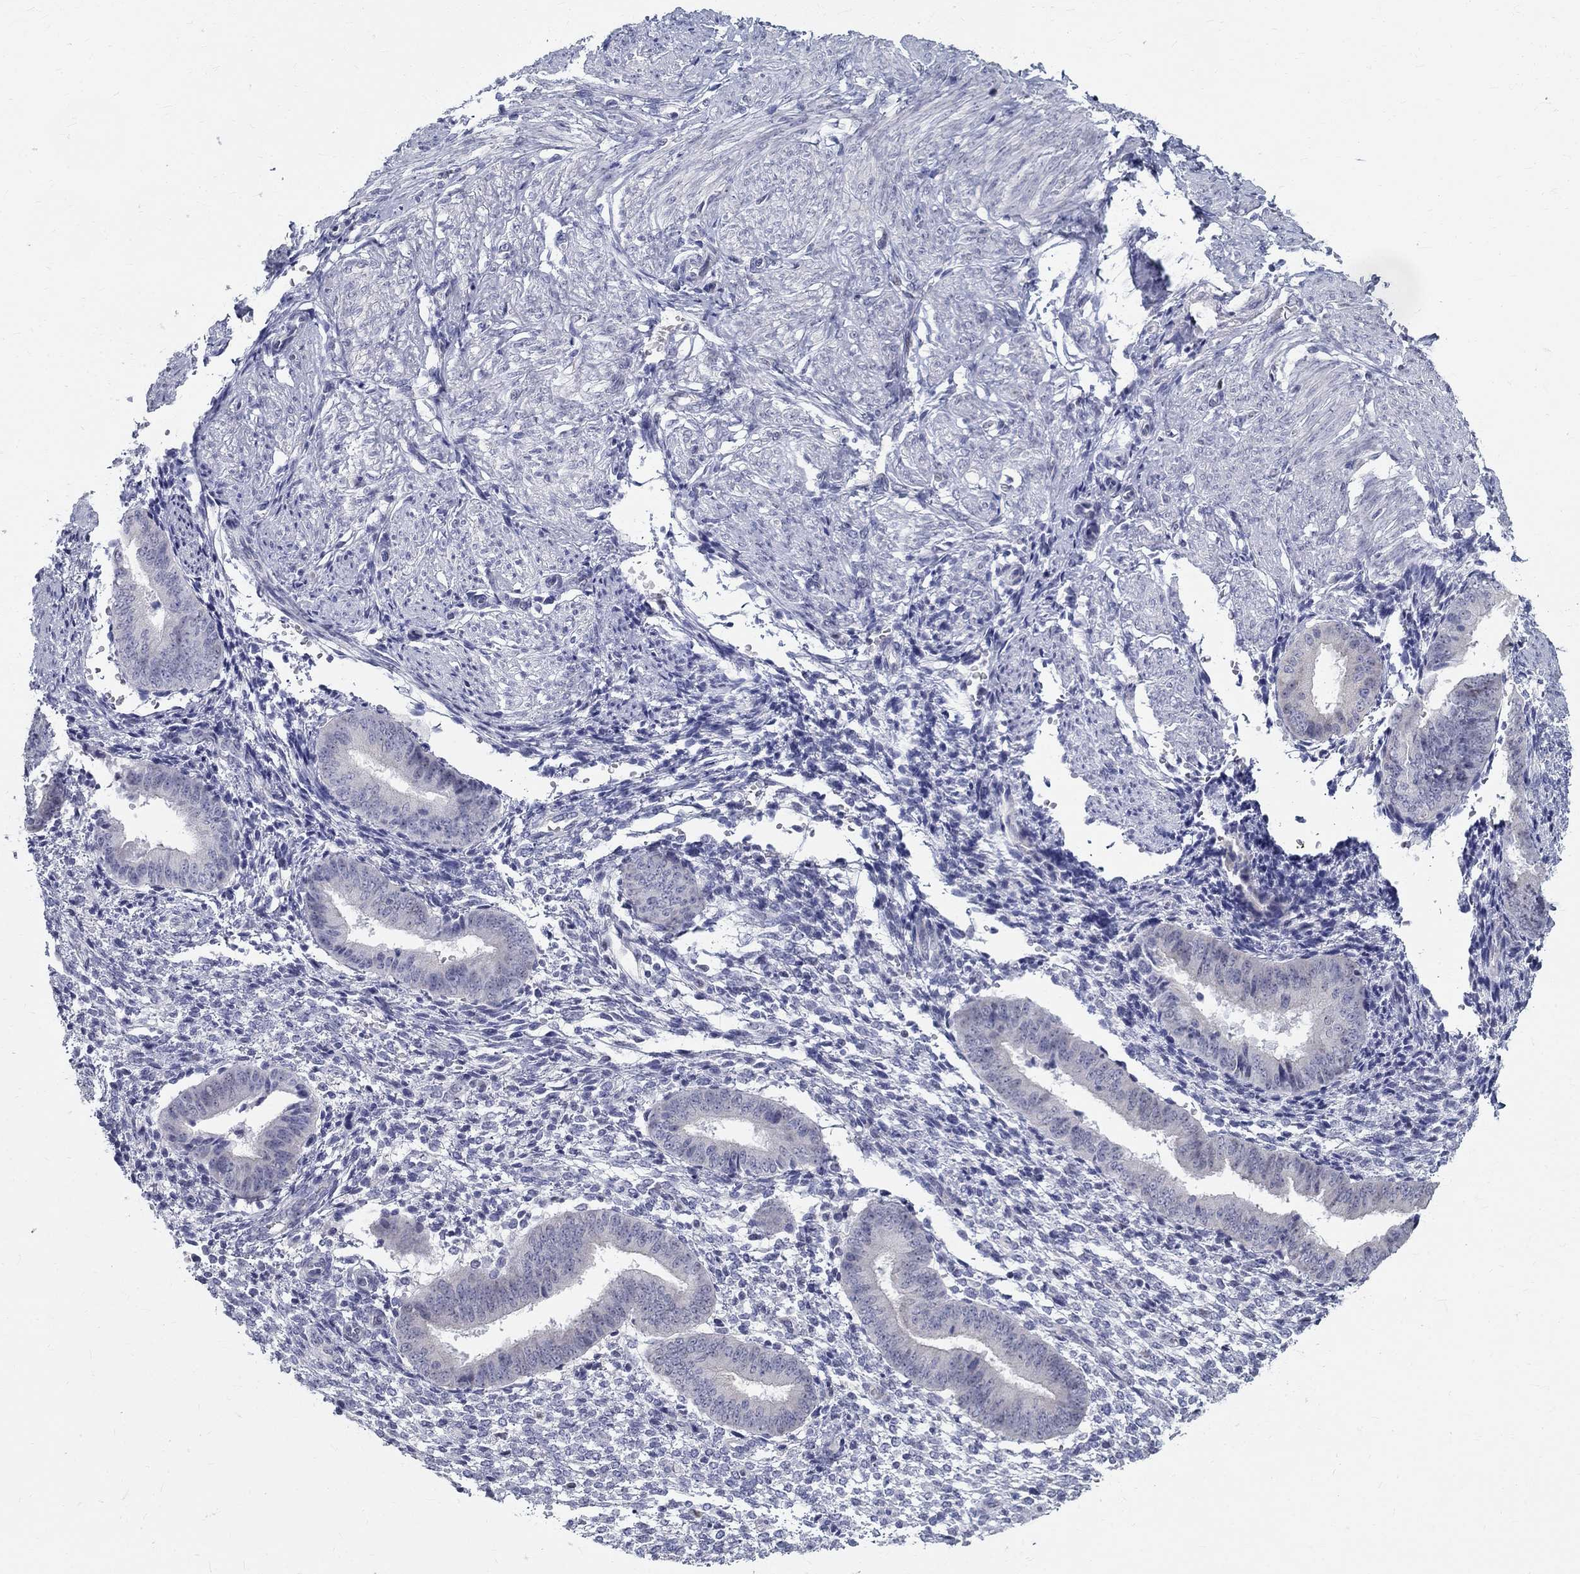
{"staining": {"intensity": "negative", "quantity": "none", "location": "none"}, "tissue": "endometrium", "cell_type": "Cells in endometrial stroma", "image_type": "normal", "snomed": [{"axis": "morphology", "description": "Normal tissue, NOS"}, {"axis": "topography", "description": "Endometrium"}], "caption": "The histopathology image exhibits no staining of cells in endometrial stroma in unremarkable endometrium. The staining was performed using DAB to visualize the protein expression in brown, while the nuclei were stained in blue with hematoxylin (Magnification: 20x).", "gene": "ENSG00000290147", "patient": {"sex": "female", "age": 47}}